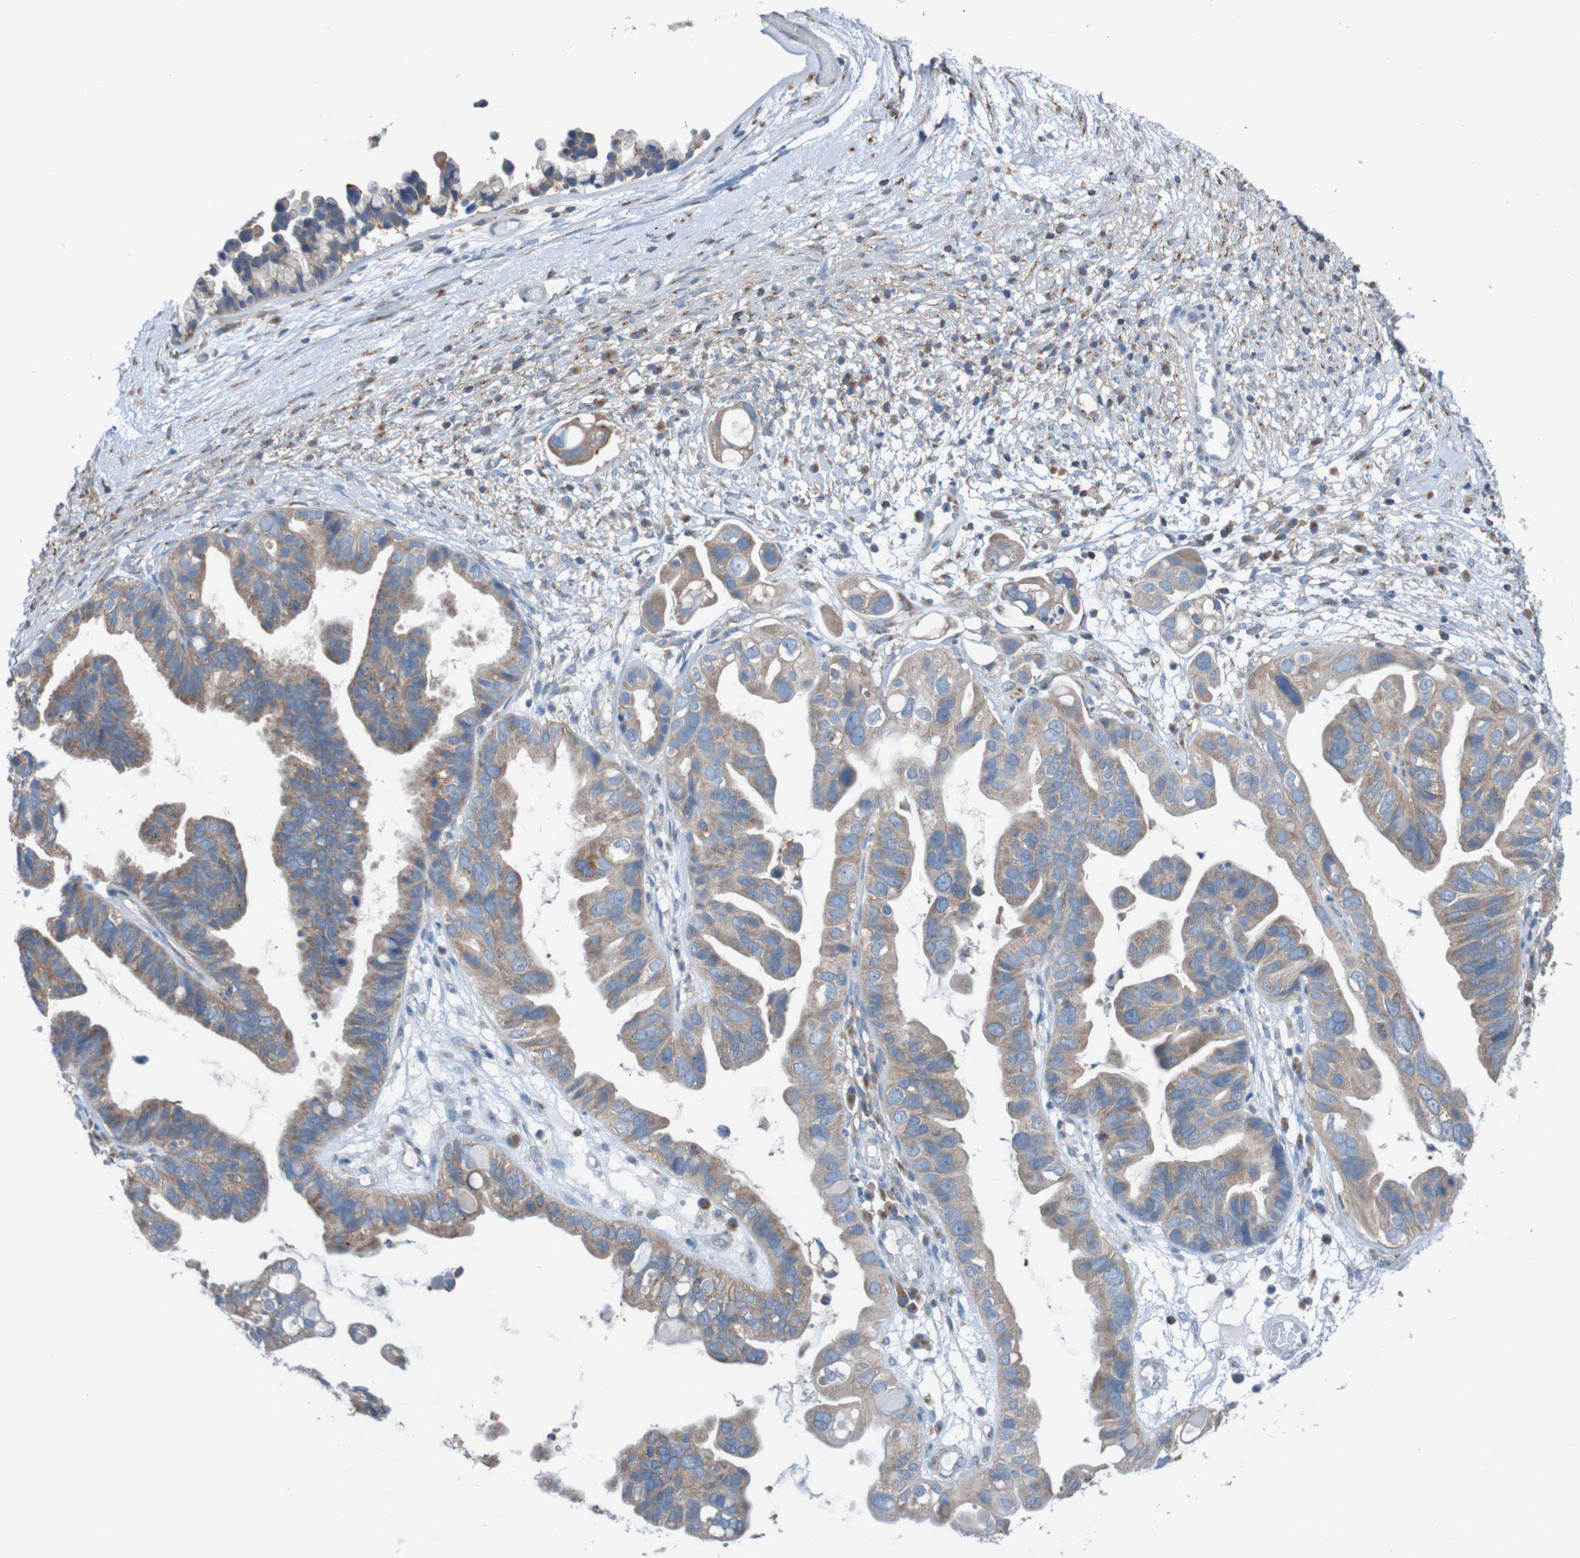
{"staining": {"intensity": "moderate", "quantity": ">75%", "location": "cytoplasmic/membranous"}, "tissue": "ovarian cancer", "cell_type": "Tumor cells", "image_type": "cancer", "snomed": [{"axis": "morphology", "description": "Cystadenocarcinoma, serous, NOS"}, {"axis": "topography", "description": "Ovary"}], "caption": "High-magnification brightfield microscopy of ovarian cancer (serous cystadenocarcinoma) stained with DAB (3,3'-diaminobenzidine) (brown) and counterstained with hematoxylin (blue). tumor cells exhibit moderate cytoplasmic/membranous positivity is seen in about>75% of cells.", "gene": "MINAR1", "patient": {"sex": "female", "age": 56}}